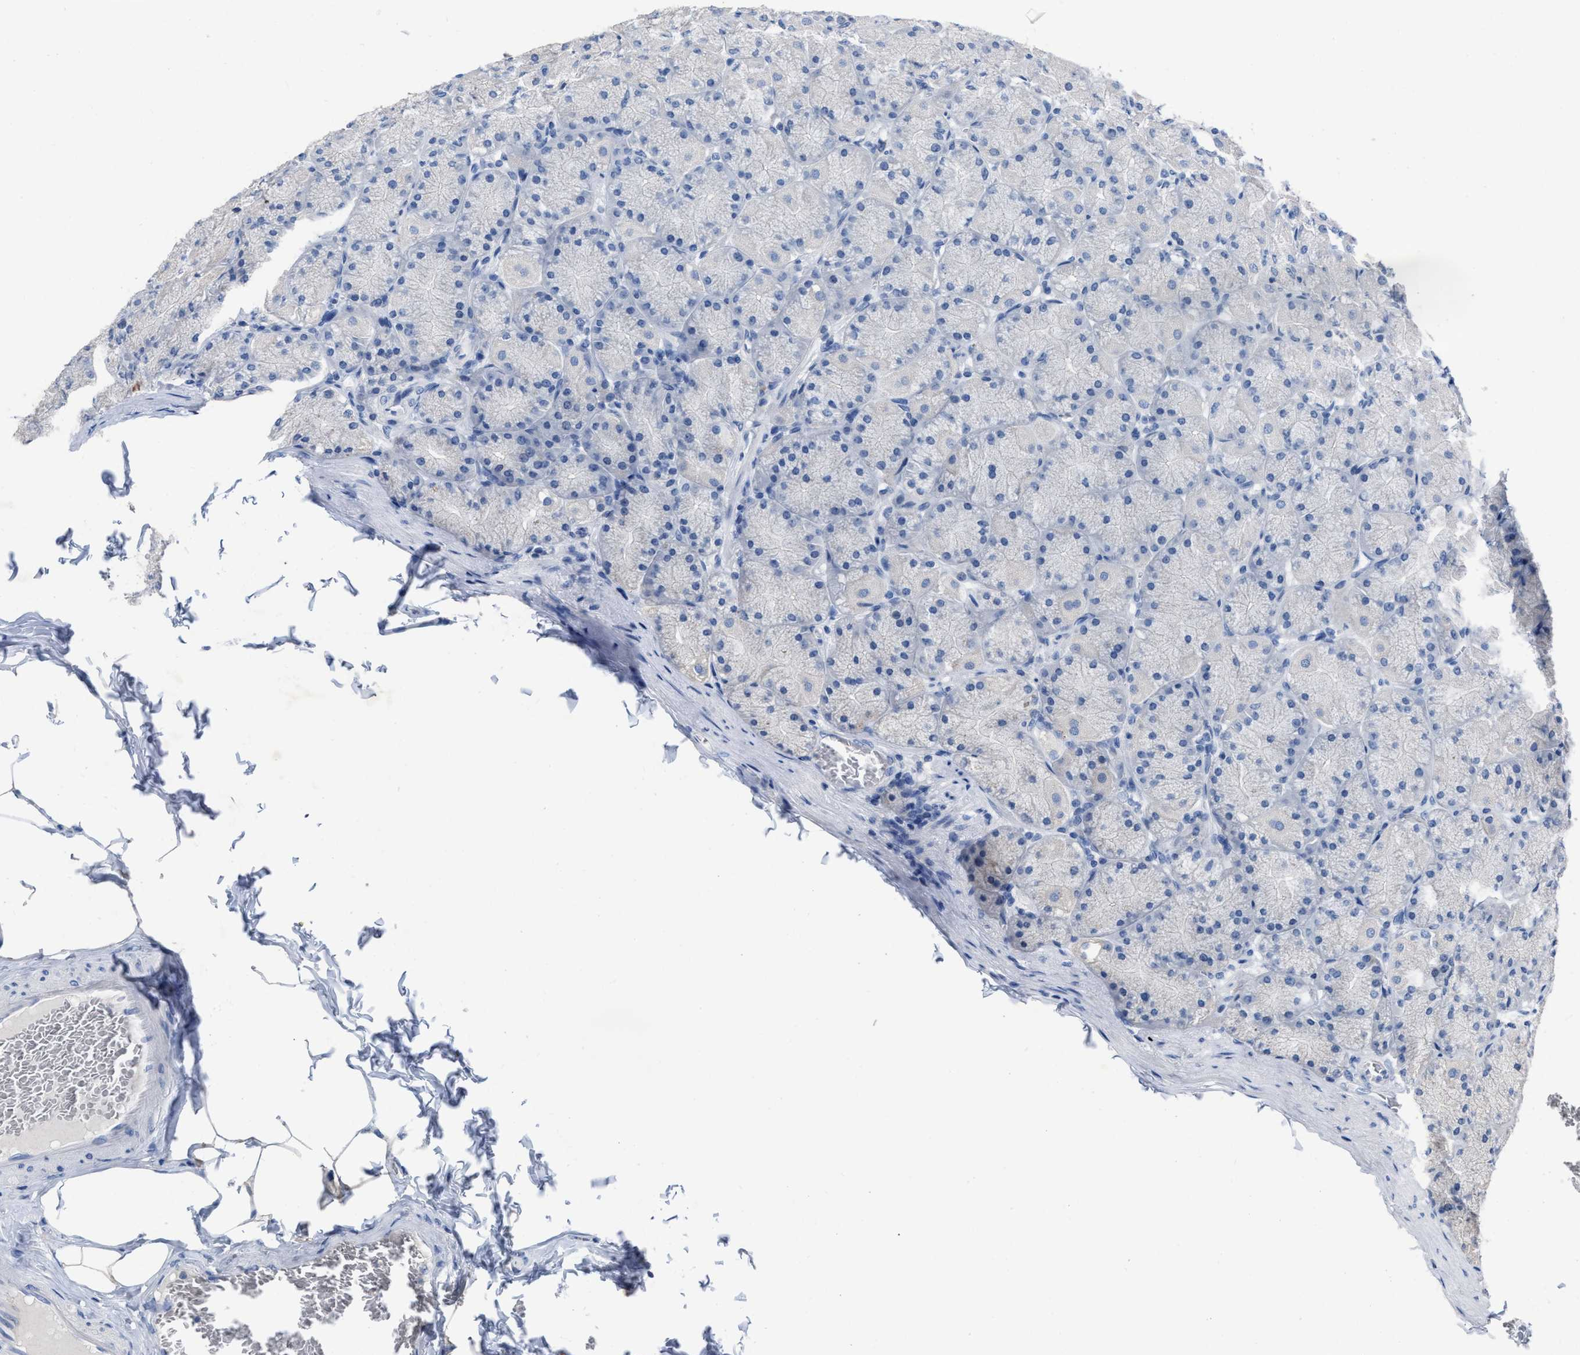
{"staining": {"intensity": "negative", "quantity": "none", "location": "none"}, "tissue": "stomach", "cell_type": "Glandular cells", "image_type": "normal", "snomed": [{"axis": "morphology", "description": "Normal tissue, NOS"}, {"axis": "topography", "description": "Stomach, upper"}], "caption": "An IHC photomicrograph of unremarkable stomach is shown. There is no staining in glandular cells of stomach. (DAB (3,3'-diaminobenzidine) immunohistochemistry visualized using brightfield microscopy, high magnification).", "gene": "CEACAM5", "patient": {"sex": "female", "age": 56}}